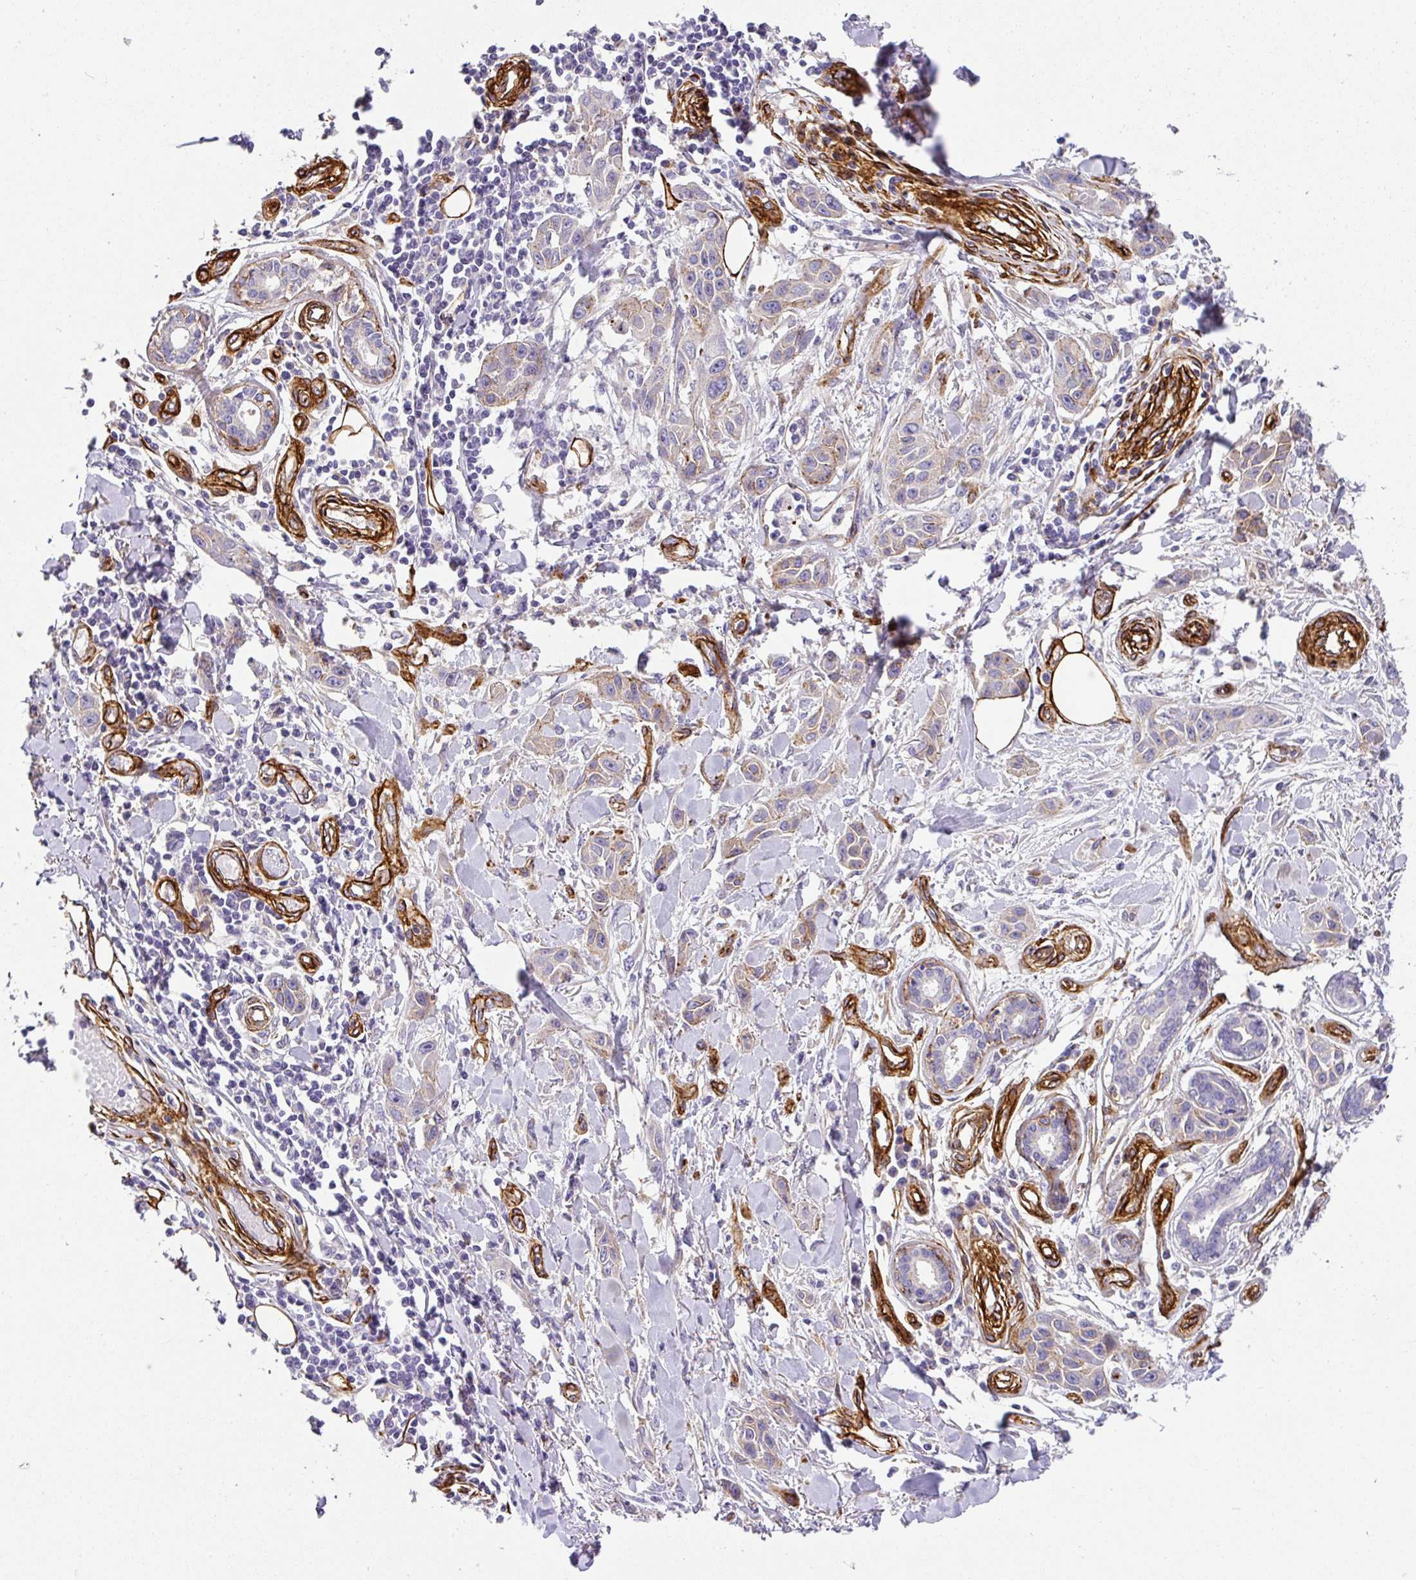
{"staining": {"intensity": "weak", "quantity": "<25%", "location": "cytoplasmic/membranous"}, "tissue": "skin cancer", "cell_type": "Tumor cells", "image_type": "cancer", "snomed": [{"axis": "morphology", "description": "Squamous cell carcinoma, NOS"}, {"axis": "topography", "description": "Skin"}], "caption": "IHC photomicrograph of neoplastic tissue: human skin cancer (squamous cell carcinoma) stained with DAB (3,3'-diaminobenzidine) demonstrates no significant protein staining in tumor cells. The staining is performed using DAB (3,3'-diaminobenzidine) brown chromogen with nuclei counter-stained in using hematoxylin.", "gene": "SLC25A17", "patient": {"sex": "female", "age": 69}}